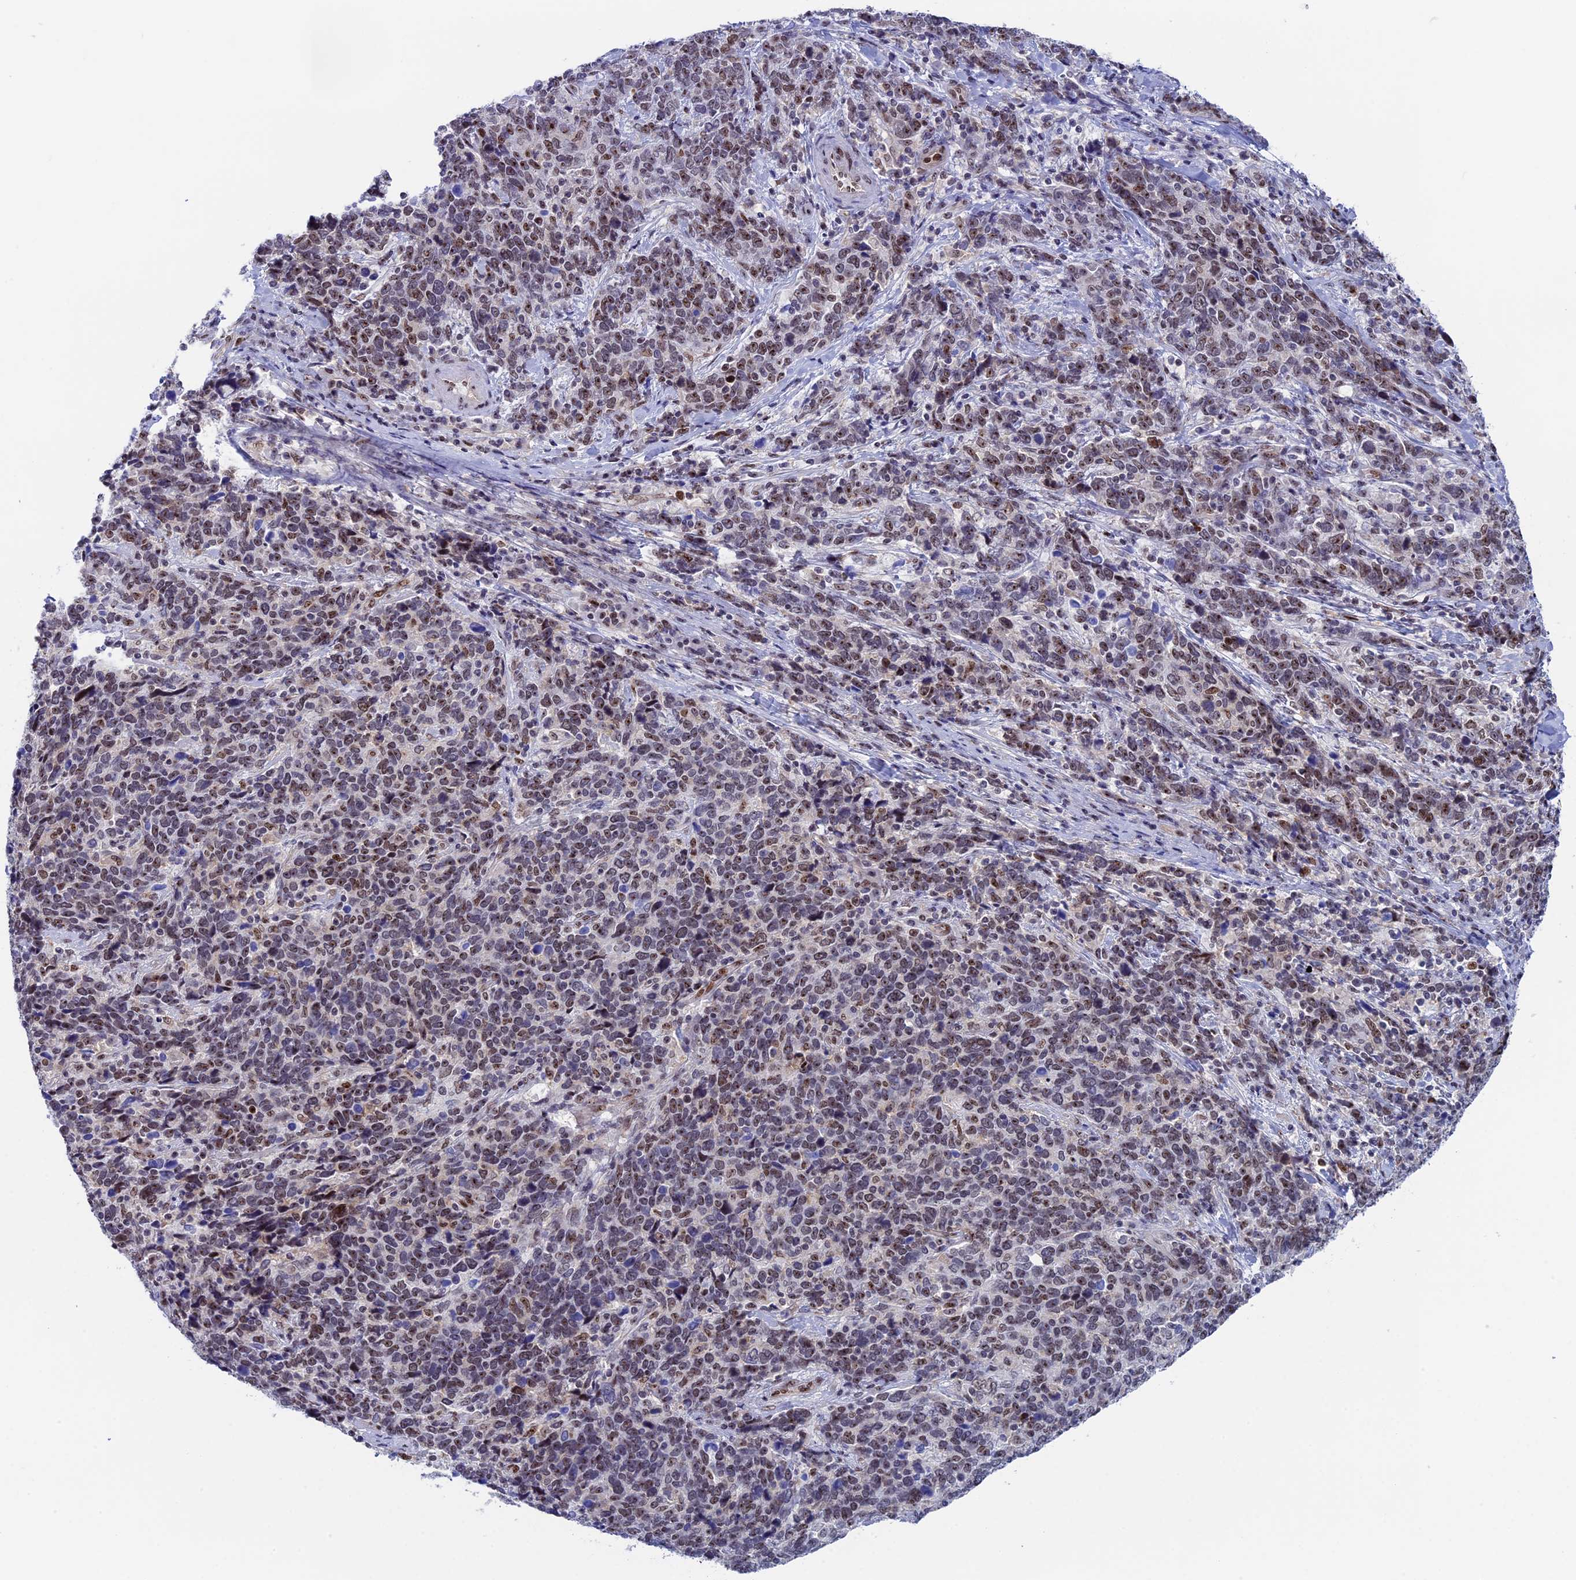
{"staining": {"intensity": "moderate", "quantity": "25%-75%", "location": "nuclear"}, "tissue": "cervical cancer", "cell_type": "Tumor cells", "image_type": "cancer", "snomed": [{"axis": "morphology", "description": "Squamous cell carcinoma, NOS"}, {"axis": "topography", "description": "Cervix"}], "caption": "Human cervical cancer (squamous cell carcinoma) stained with a protein marker demonstrates moderate staining in tumor cells.", "gene": "CCDC86", "patient": {"sex": "female", "age": 41}}